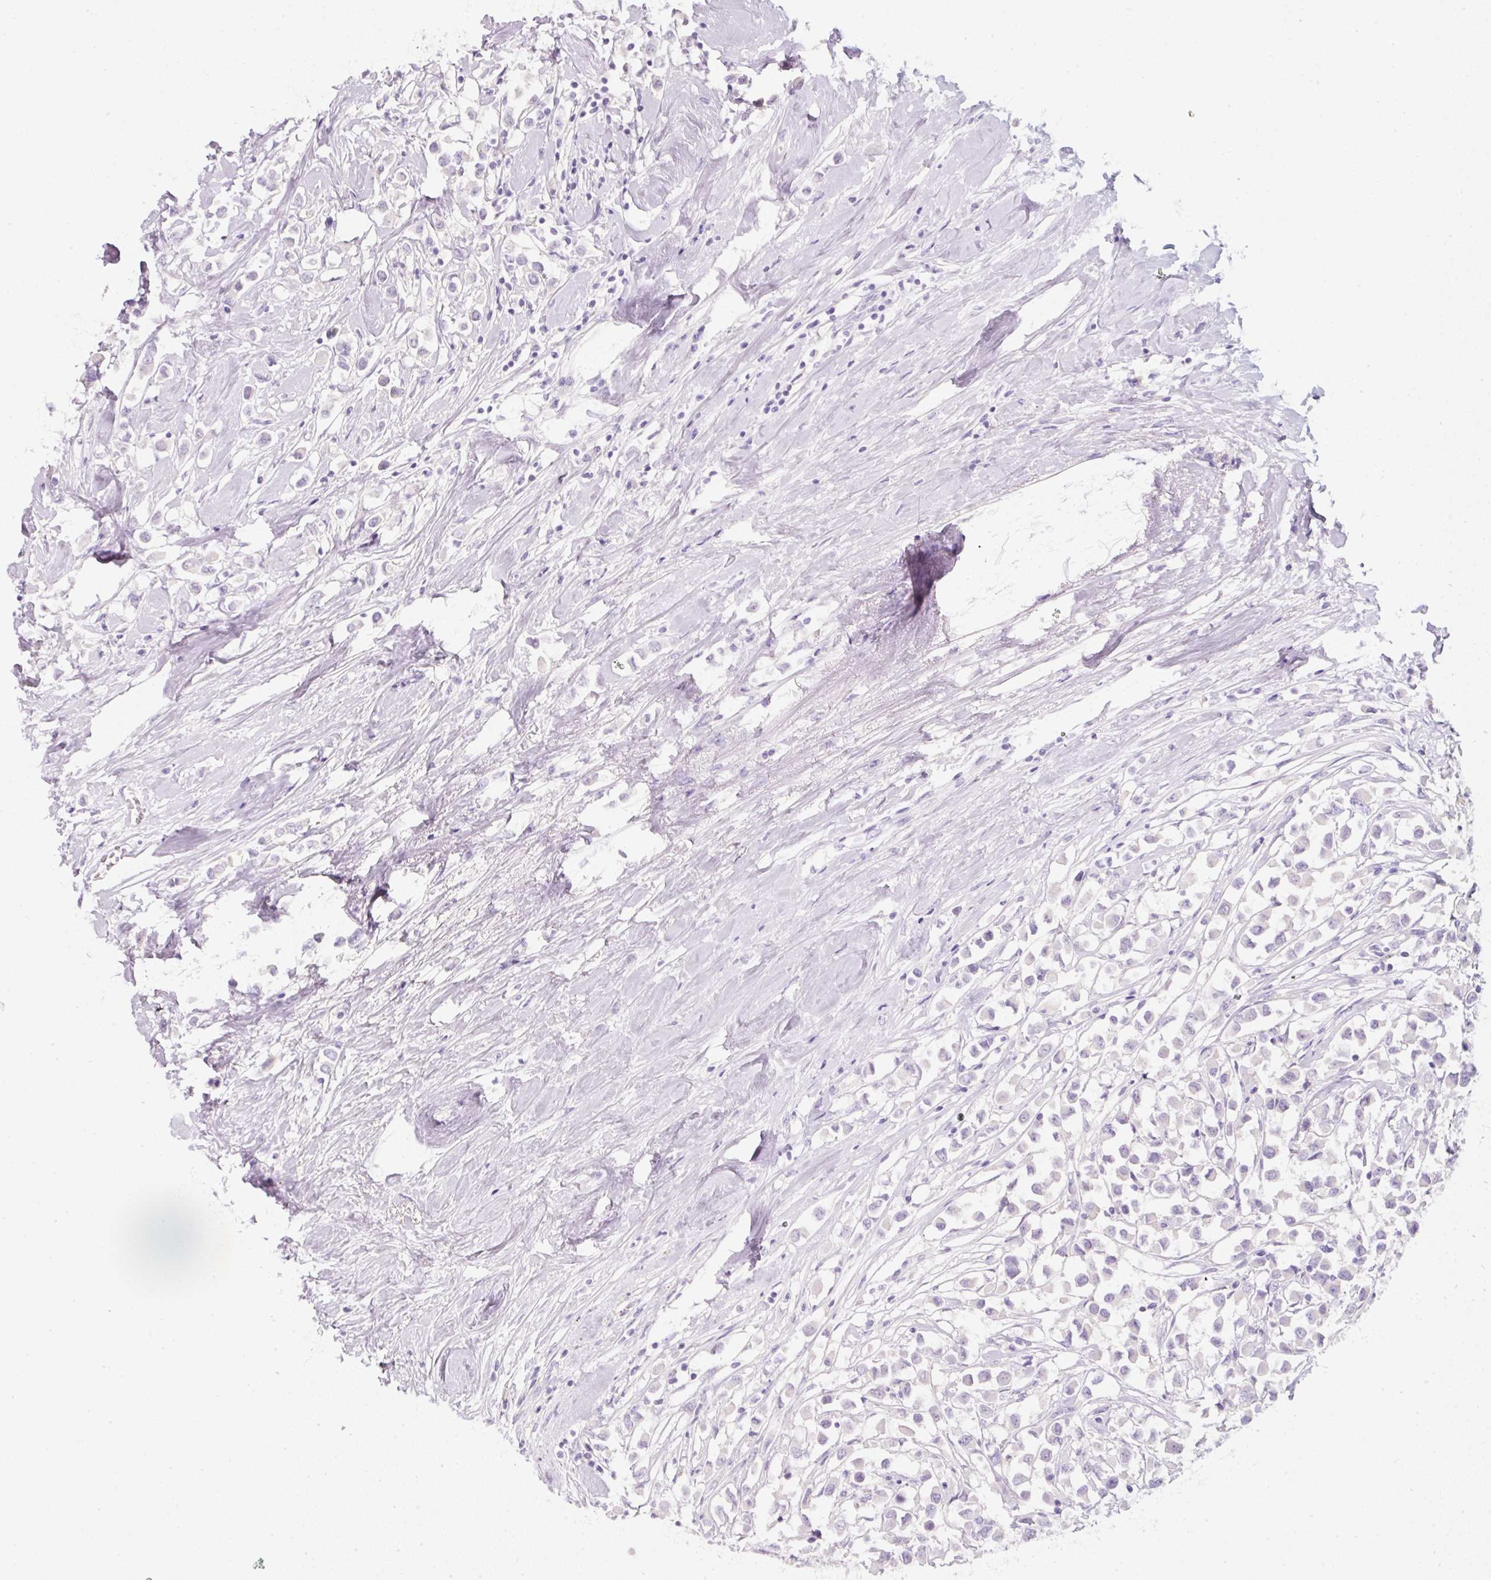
{"staining": {"intensity": "negative", "quantity": "none", "location": "none"}, "tissue": "breast cancer", "cell_type": "Tumor cells", "image_type": "cancer", "snomed": [{"axis": "morphology", "description": "Duct carcinoma"}, {"axis": "topography", "description": "Breast"}], "caption": "An image of breast invasive ductal carcinoma stained for a protein reveals no brown staining in tumor cells.", "gene": "SLC2A2", "patient": {"sex": "female", "age": 61}}